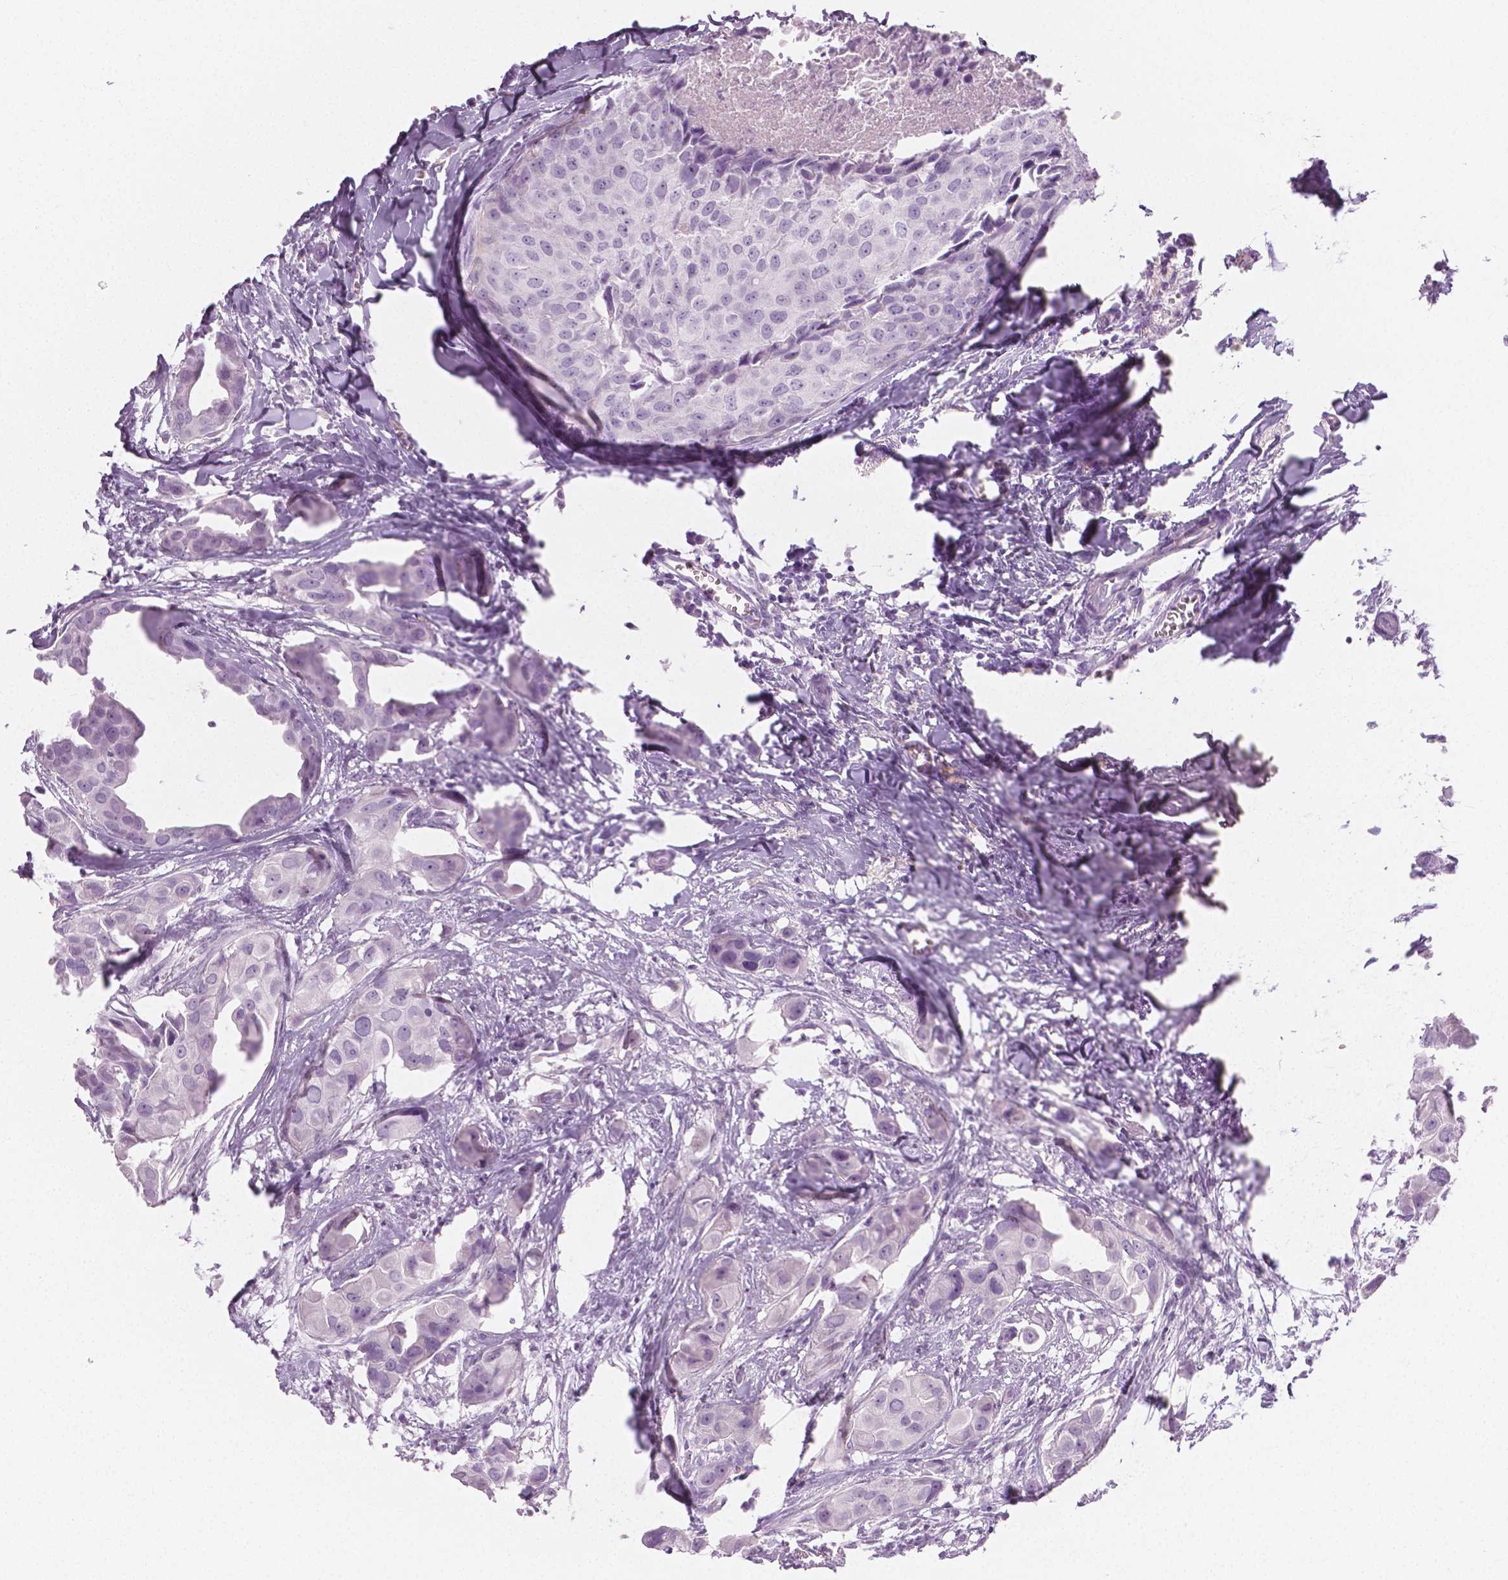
{"staining": {"intensity": "negative", "quantity": "none", "location": "none"}, "tissue": "breast cancer", "cell_type": "Tumor cells", "image_type": "cancer", "snomed": [{"axis": "morphology", "description": "Duct carcinoma"}, {"axis": "topography", "description": "Breast"}], "caption": "Breast cancer (infiltrating ductal carcinoma) stained for a protein using IHC reveals no positivity tumor cells.", "gene": "PLIN4", "patient": {"sex": "female", "age": 38}}